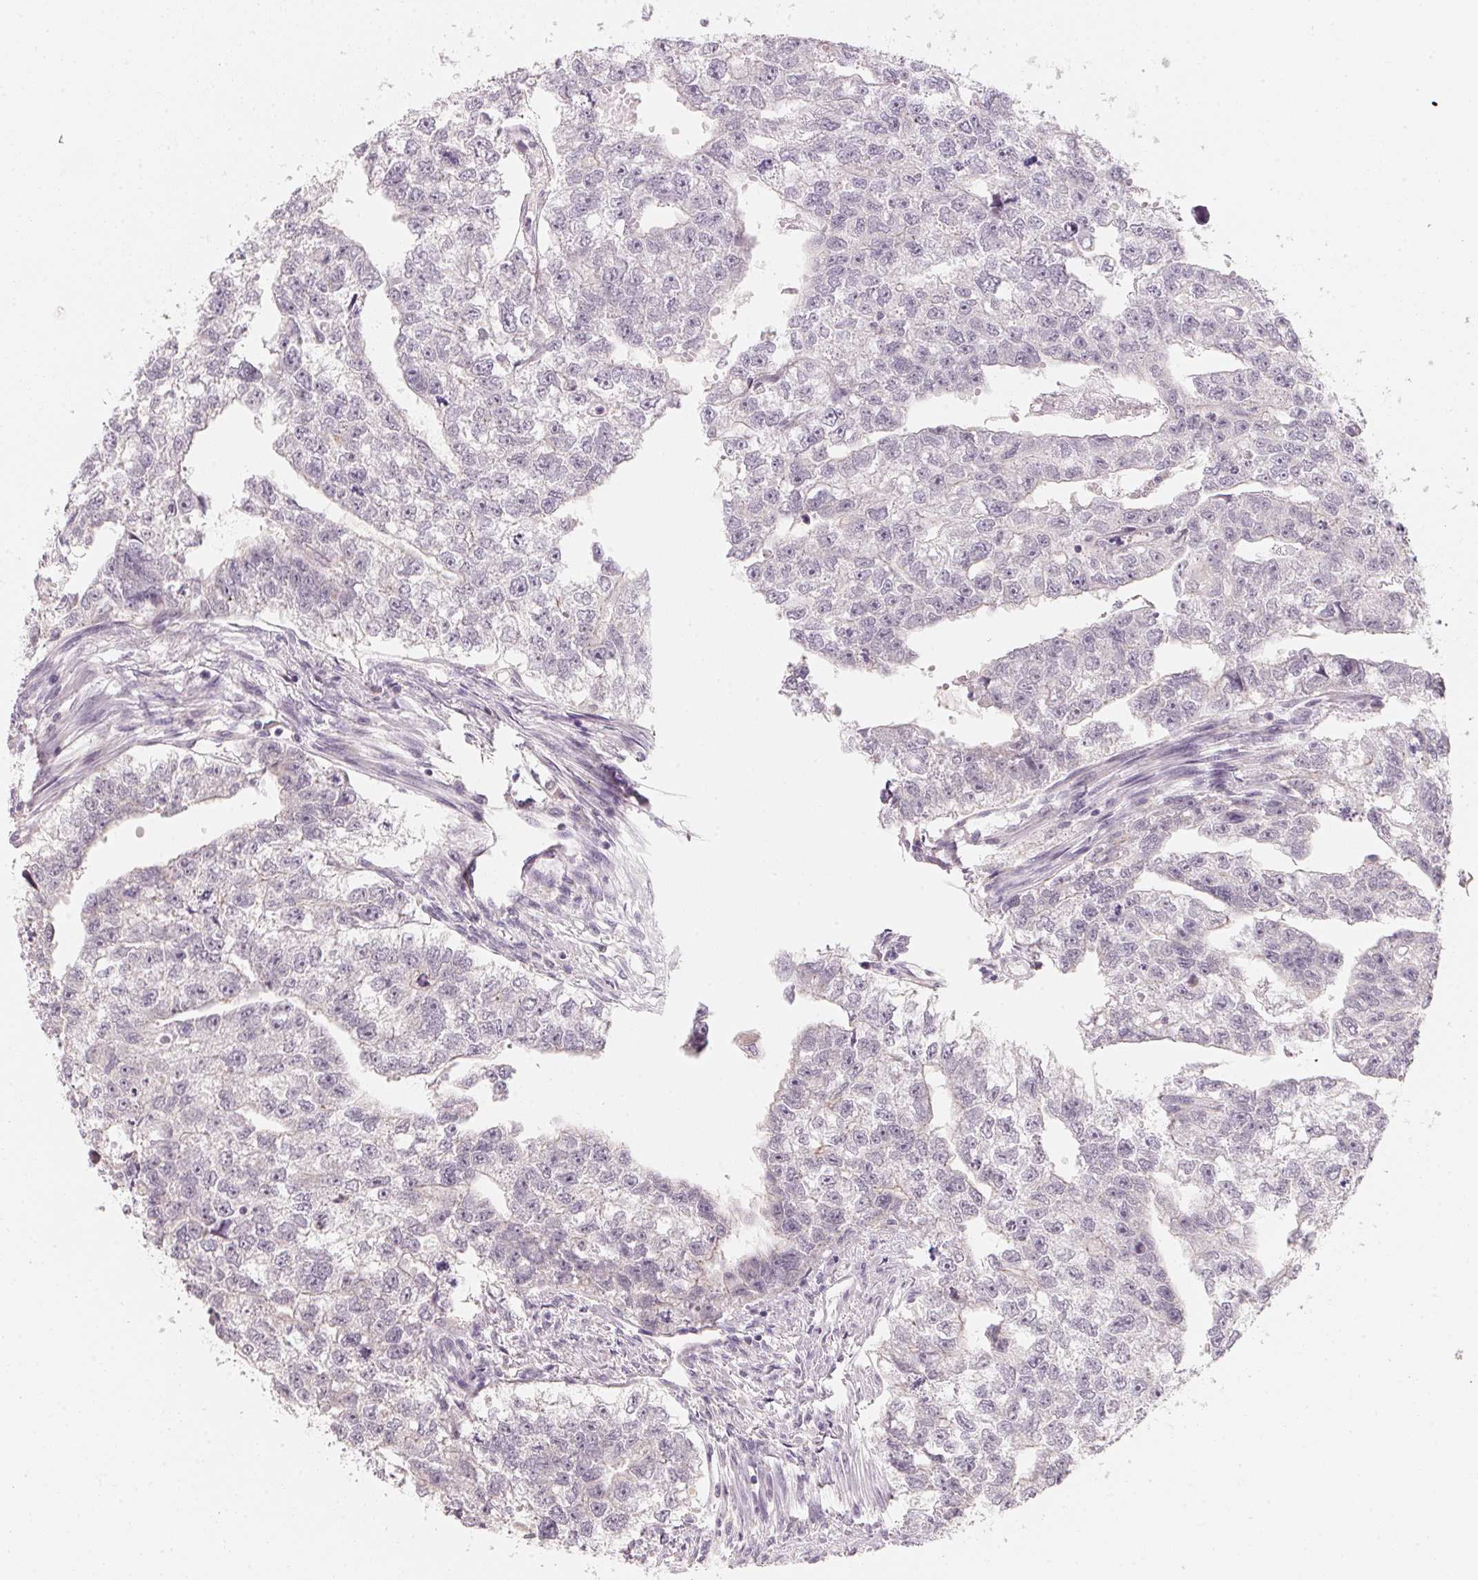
{"staining": {"intensity": "negative", "quantity": "none", "location": "none"}, "tissue": "testis cancer", "cell_type": "Tumor cells", "image_type": "cancer", "snomed": [{"axis": "morphology", "description": "Carcinoma, Embryonal, NOS"}, {"axis": "morphology", "description": "Teratoma, malignant, NOS"}, {"axis": "topography", "description": "Testis"}], "caption": "IHC image of neoplastic tissue: human testis embryonal carcinoma stained with DAB reveals no significant protein expression in tumor cells.", "gene": "ANKRD31", "patient": {"sex": "male", "age": 44}}